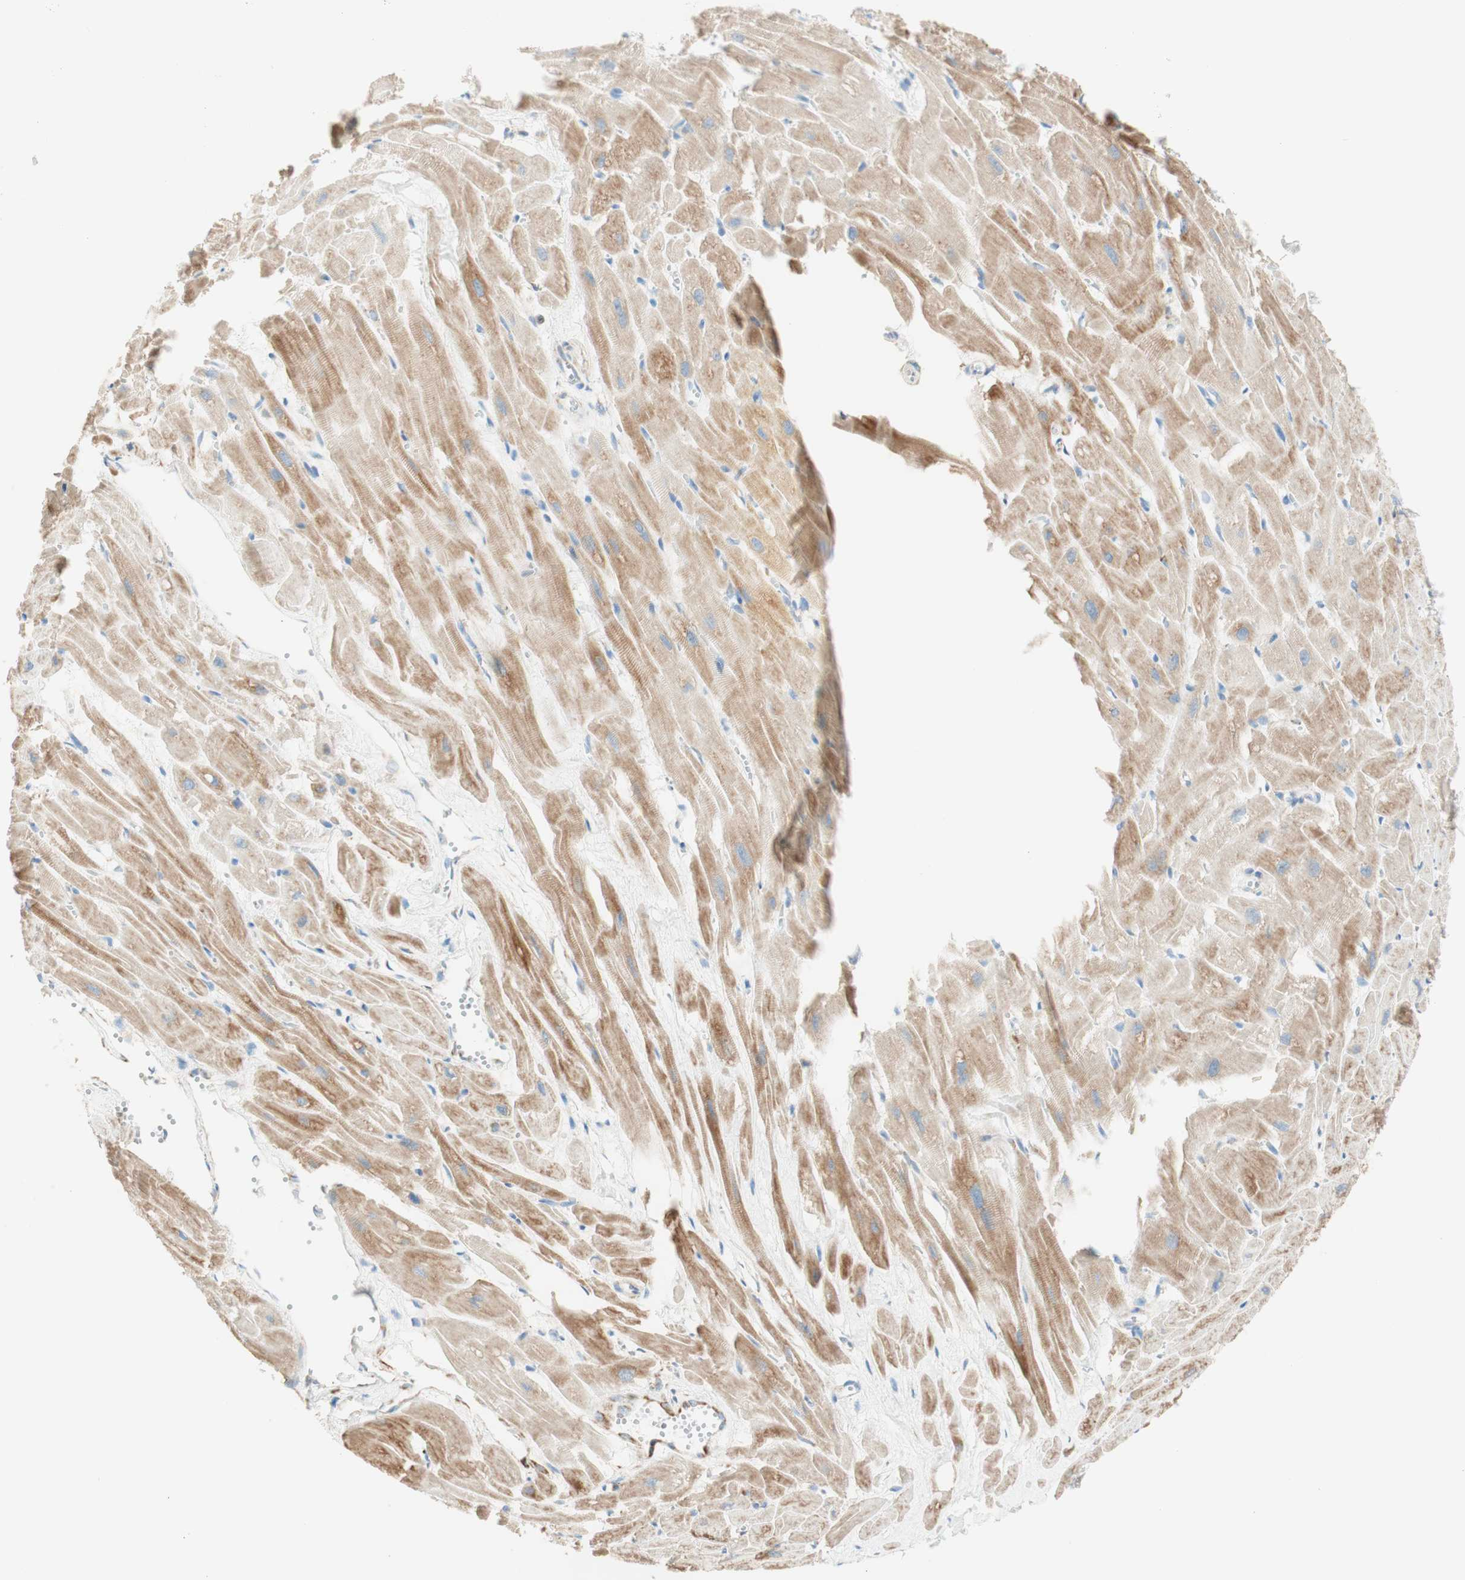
{"staining": {"intensity": "moderate", "quantity": ">75%", "location": "cytoplasmic/membranous"}, "tissue": "heart muscle", "cell_type": "Cardiomyocytes", "image_type": "normal", "snomed": [{"axis": "morphology", "description": "Normal tissue, NOS"}, {"axis": "topography", "description": "Heart"}], "caption": "IHC photomicrograph of normal heart muscle: human heart muscle stained using immunohistochemistry displays medium levels of moderate protein expression localized specifically in the cytoplasmic/membranous of cardiomyocytes, appearing as a cytoplasmic/membranous brown color.", "gene": "TOMM20", "patient": {"sex": "female", "age": 19}}